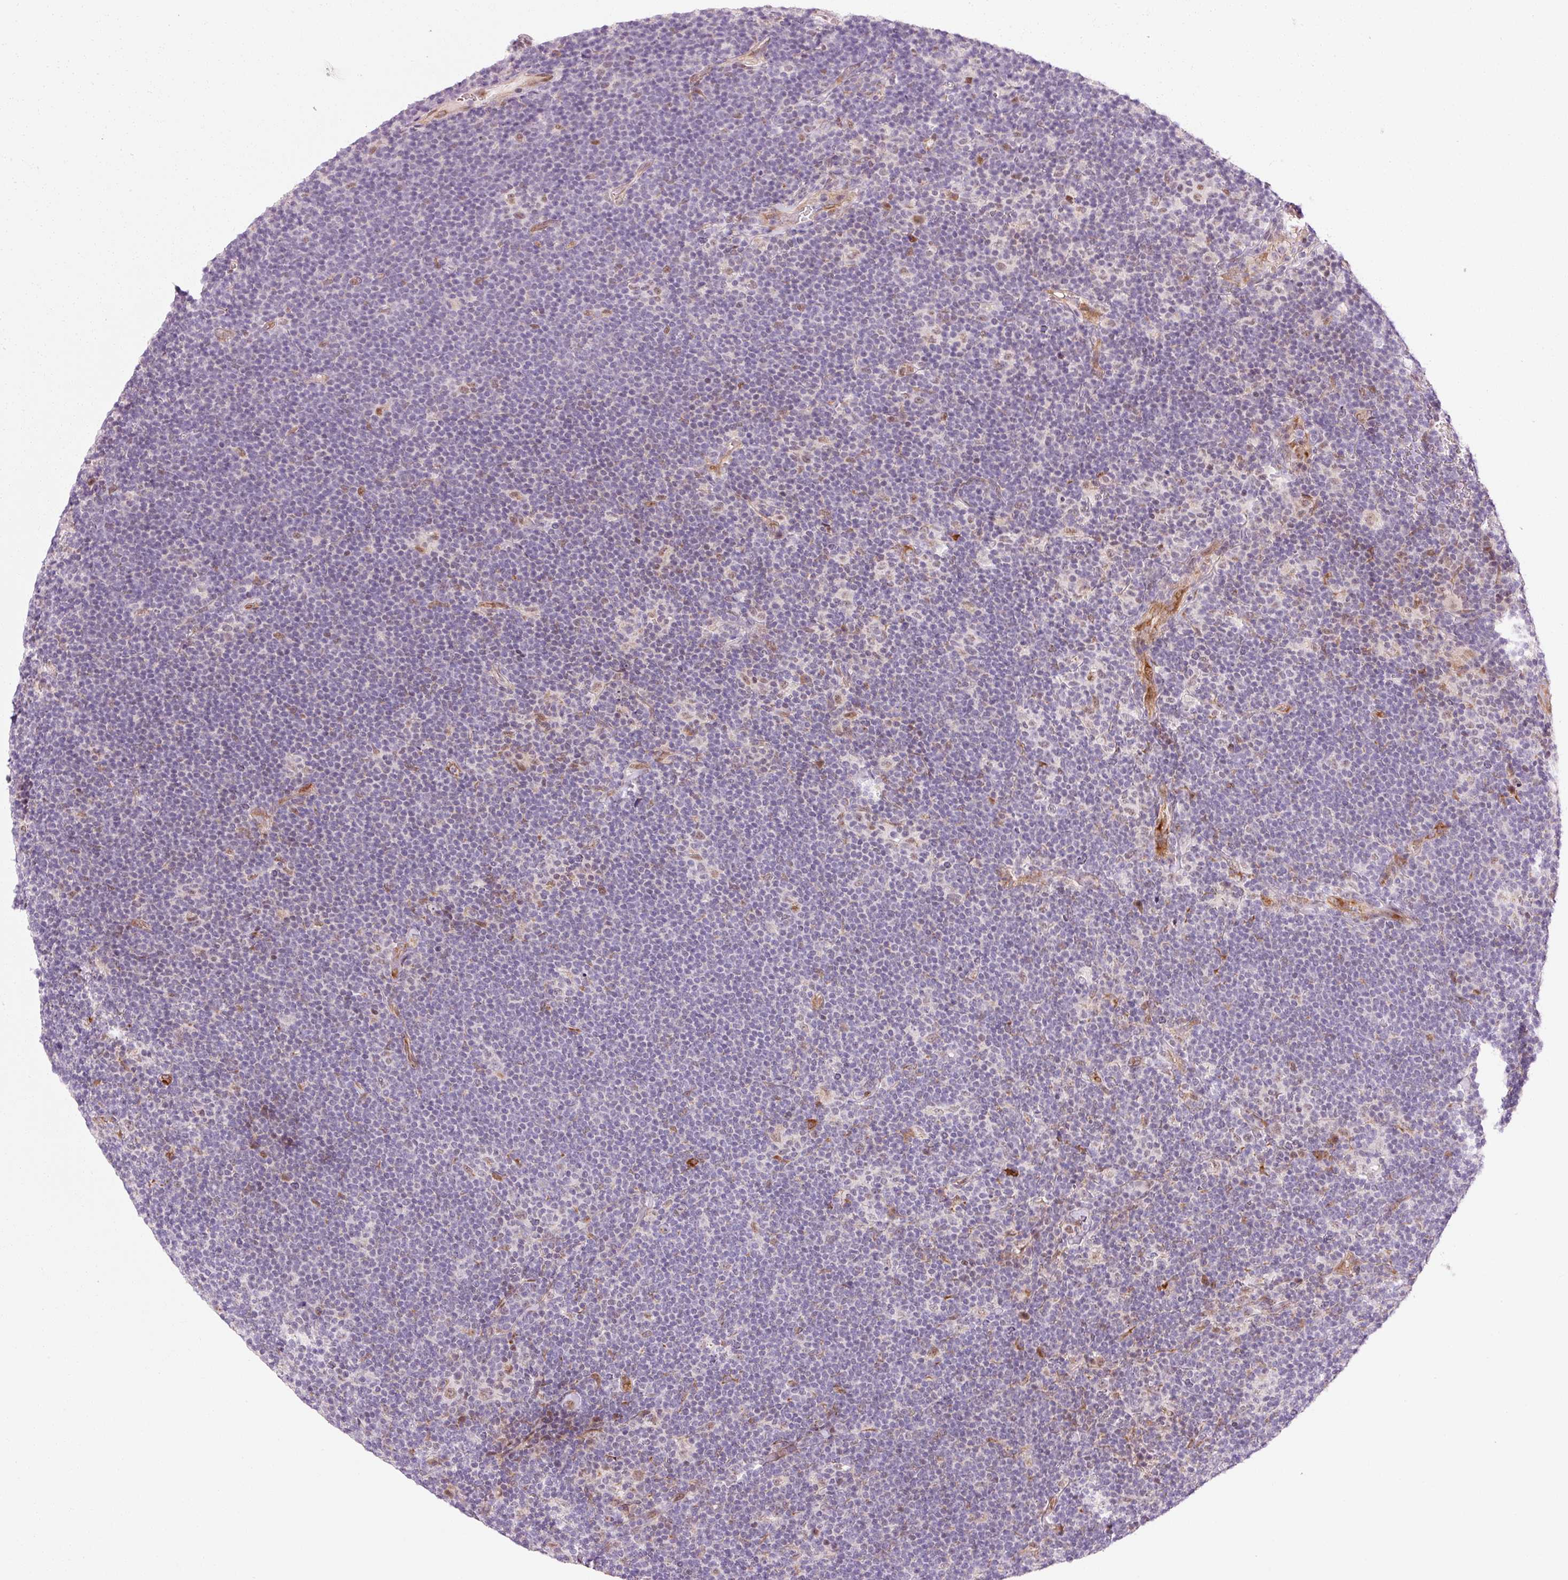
{"staining": {"intensity": "negative", "quantity": "none", "location": "none"}, "tissue": "lymphoma", "cell_type": "Tumor cells", "image_type": "cancer", "snomed": [{"axis": "morphology", "description": "Hodgkin's disease, NOS"}, {"axis": "topography", "description": "Lymph node"}], "caption": "High magnification brightfield microscopy of Hodgkin's disease stained with DAB (brown) and counterstained with hematoxylin (blue): tumor cells show no significant expression.", "gene": "ANKRD20A1", "patient": {"sex": "female", "age": 57}}